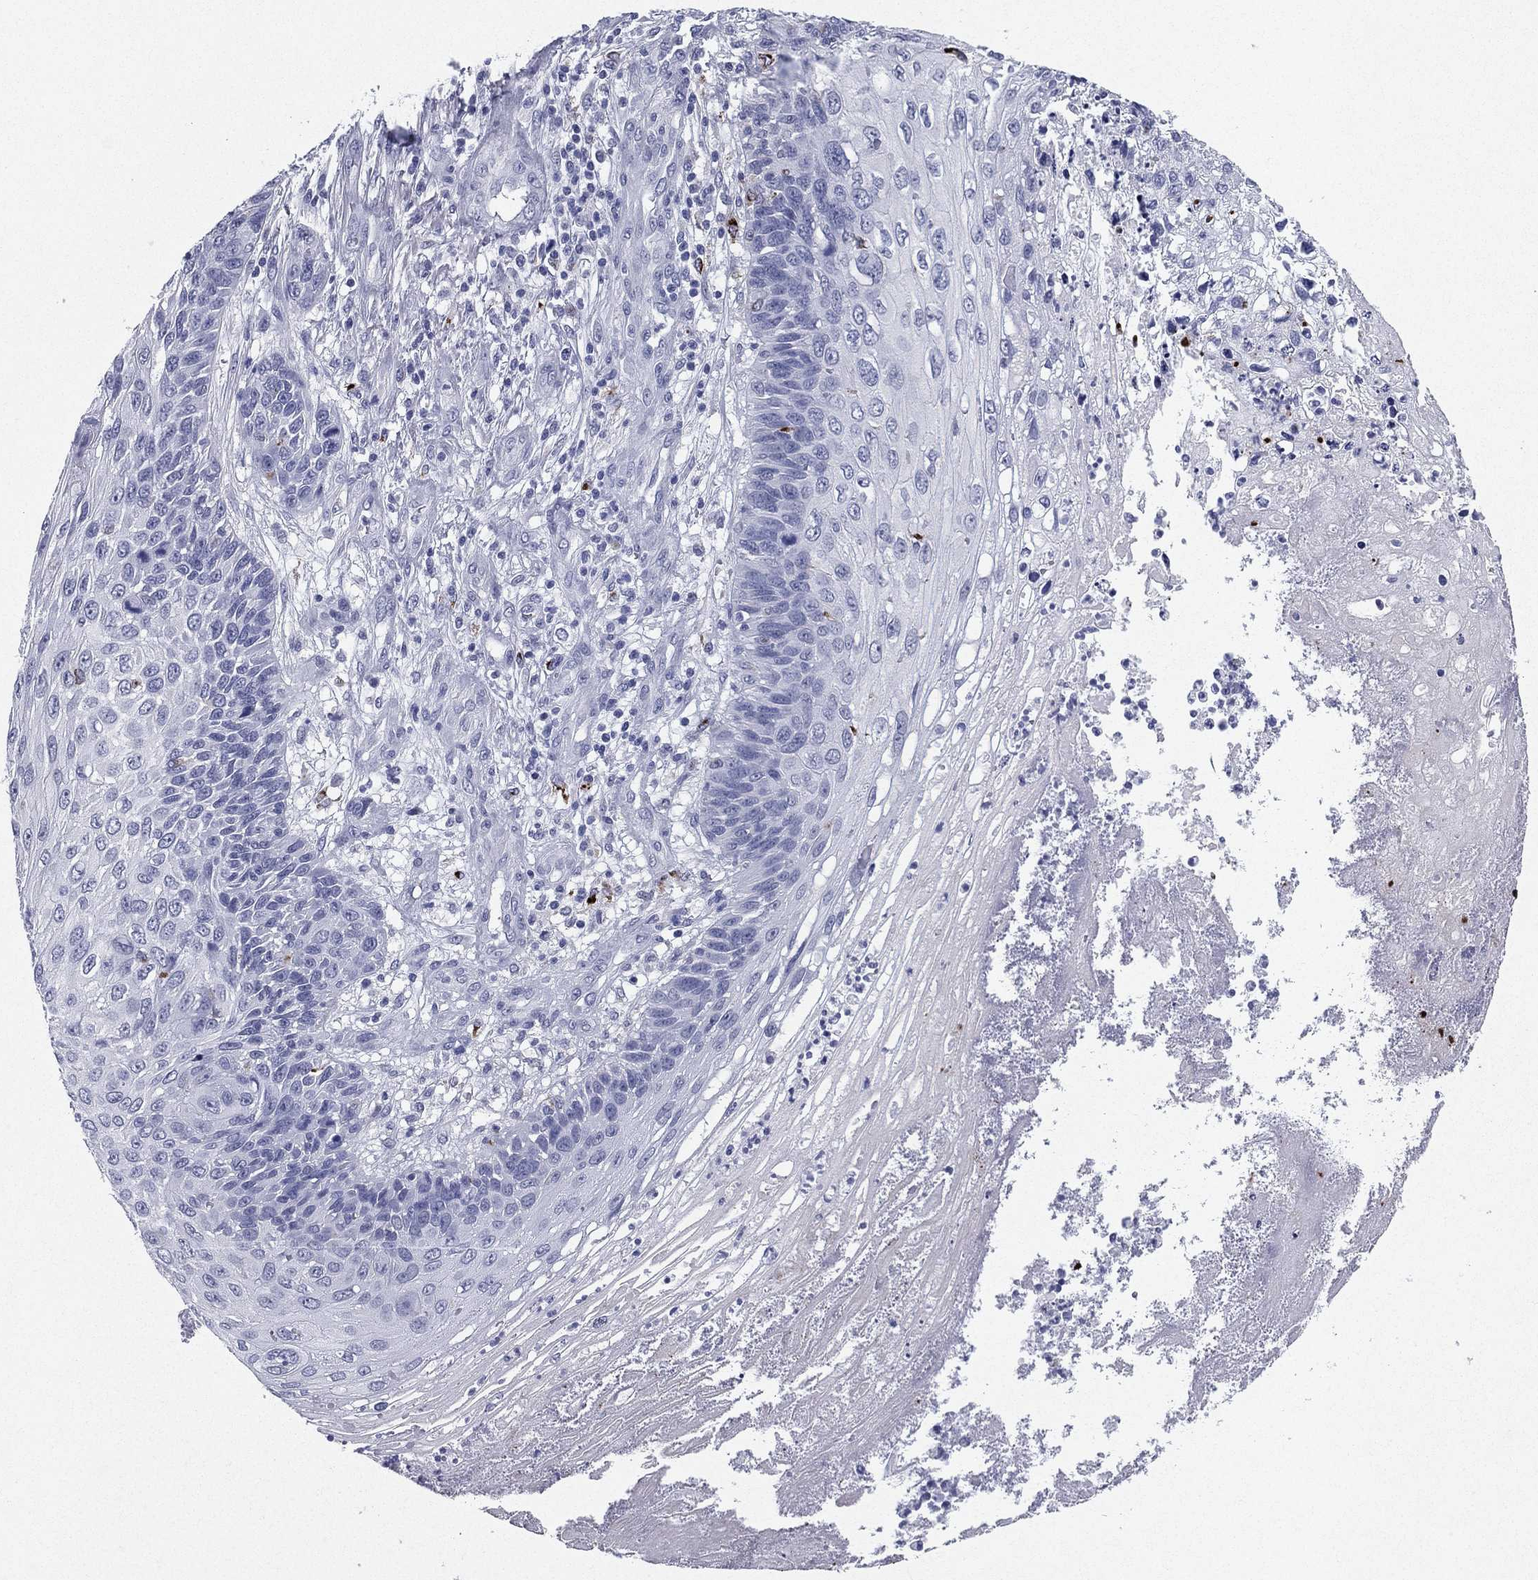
{"staining": {"intensity": "negative", "quantity": "none", "location": "none"}, "tissue": "skin cancer", "cell_type": "Tumor cells", "image_type": "cancer", "snomed": [{"axis": "morphology", "description": "Squamous cell carcinoma, NOS"}, {"axis": "topography", "description": "Skin"}], "caption": "This is an immunohistochemistry (IHC) photomicrograph of human skin squamous cell carcinoma. There is no staining in tumor cells.", "gene": "HLA-DOA", "patient": {"sex": "male", "age": 92}}